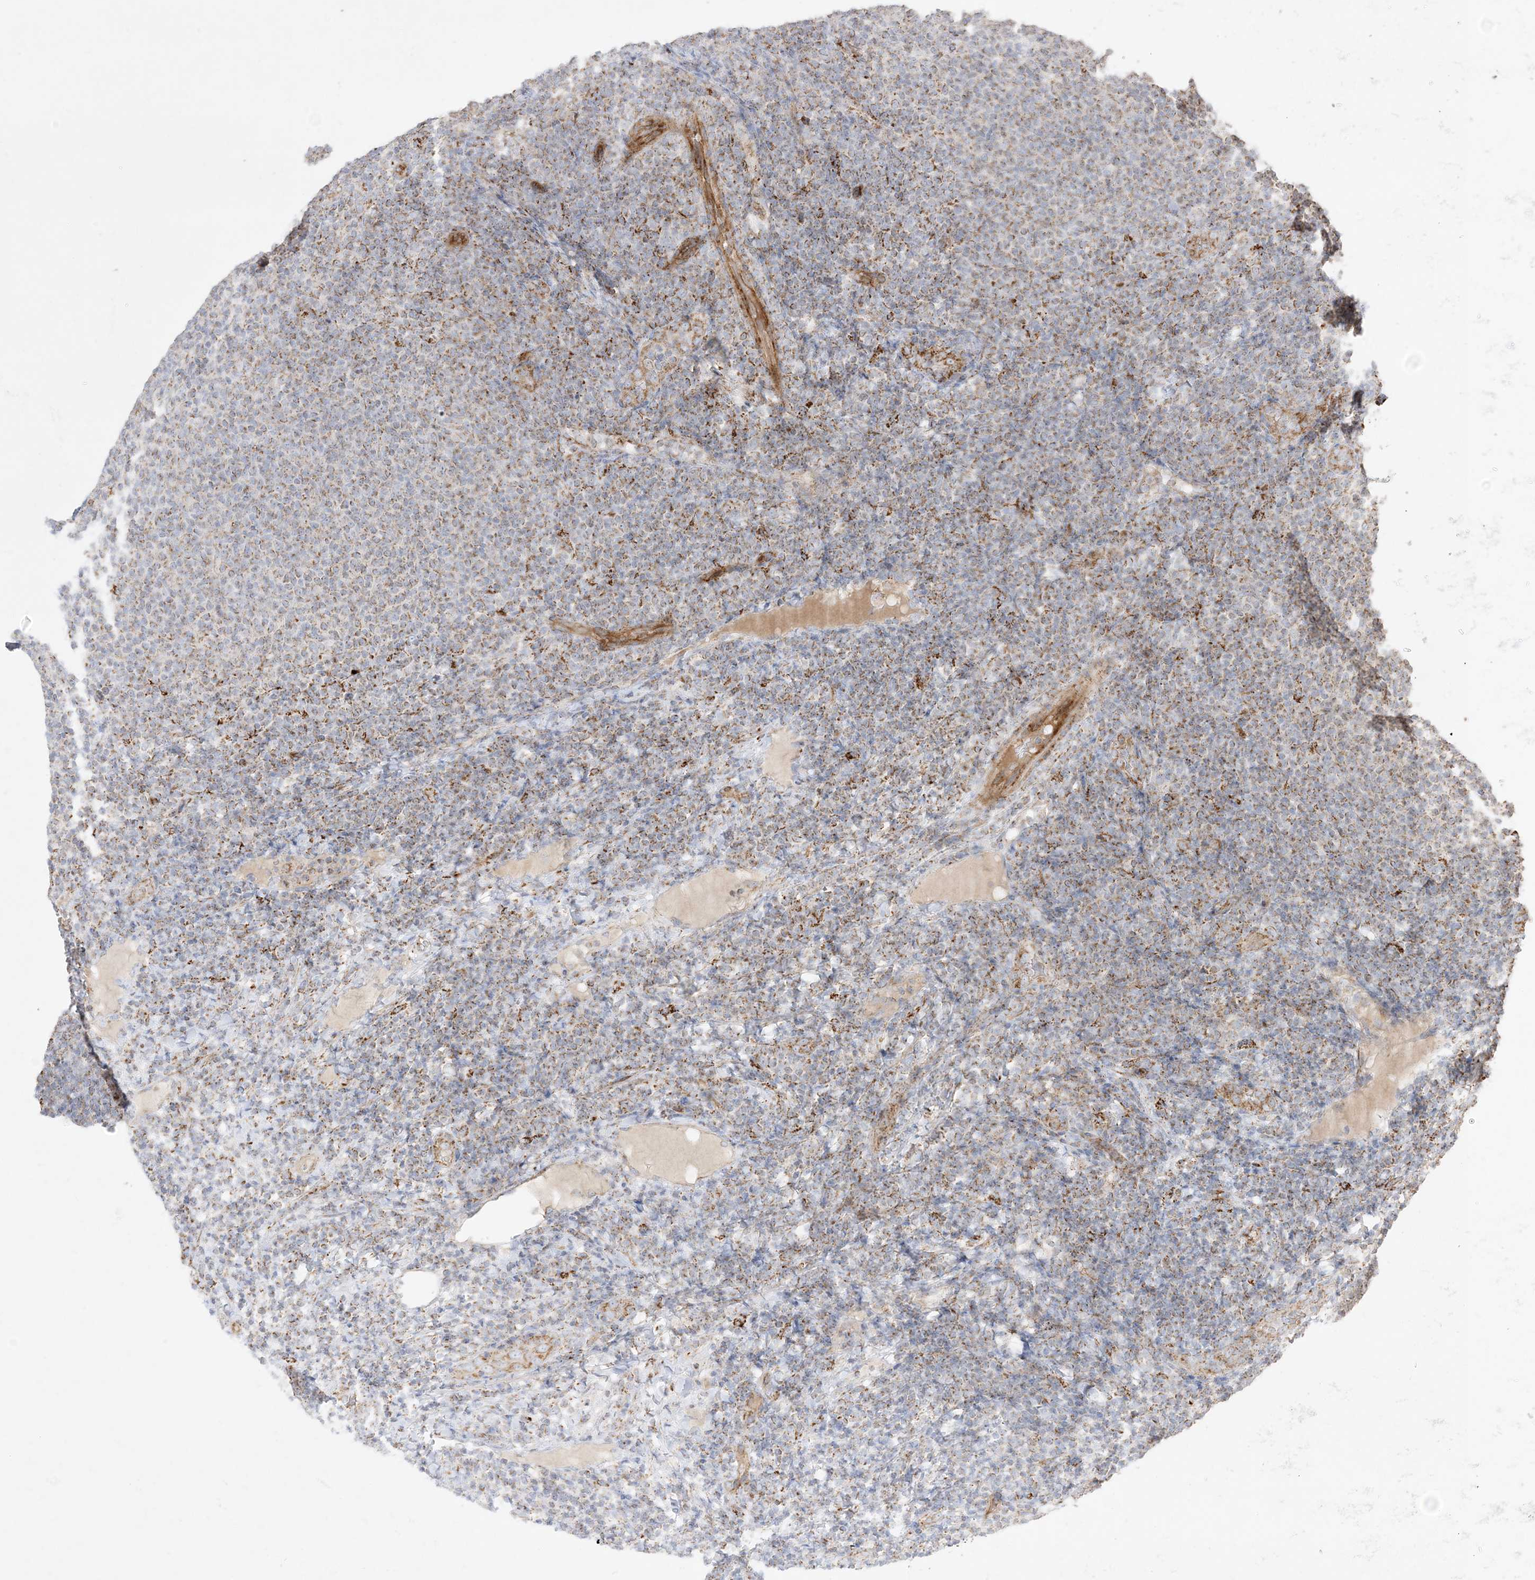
{"staining": {"intensity": "moderate", "quantity": ">75%", "location": "cytoplasmic/membranous"}, "tissue": "lymphoma", "cell_type": "Tumor cells", "image_type": "cancer", "snomed": [{"axis": "morphology", "description": "Malignant lymphoma, non-Hodgkin's type, Low grade"}, {"axis": "topography", "description": "Lymph node"}], "caption": "About >75% of tumor cells in human low-grade malignant lymphoma, non-Hodgkin's type show moderate cytoplasmic/membranous protein expression as visualized by brown immunohistochemical staining.", "gene": "NDUFAF3", "patient": {"sex": "male", "age": 66}}